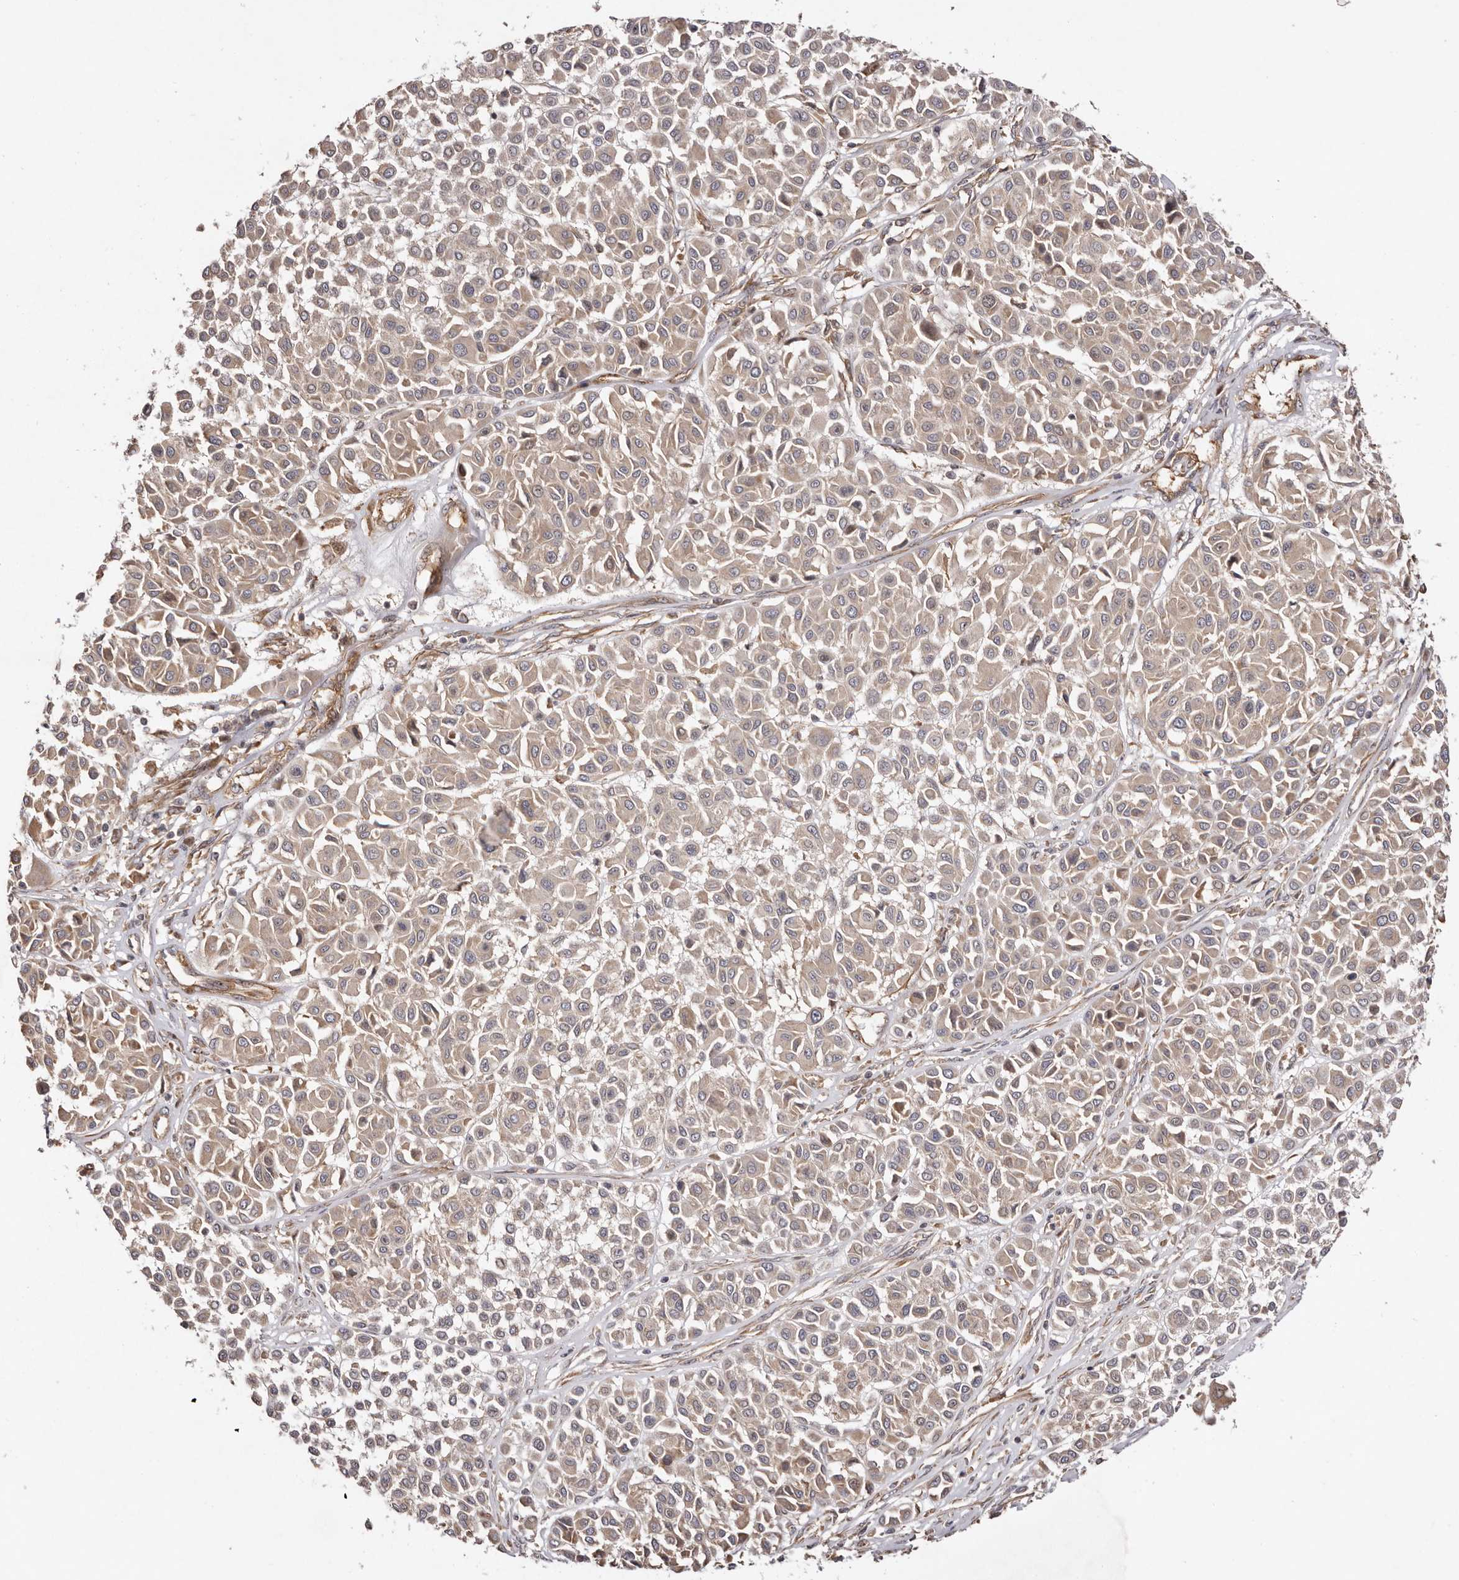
{"staining": {"intensity": "weak", "quantity": ">75%", "location": "cytoplasmic/membranous"}, "tissue": "melanoma", "cell_type": "Tumor cells", "image_type": "cancer", "snomed": [{"axis": "morphology", "description": "Malignant melanoma, Metastatic site"}, {"axis": "topography", "description": "Soft tissue"}], "caption": "IHC (DAB) staining of human malignant melanoma (metastatic site) reveals weak cytoplasmic/membranous protein staining in approximately >75% of tumor cells.", "gene": "RPS6", "patient": {"sex": "male", "age": 41}}